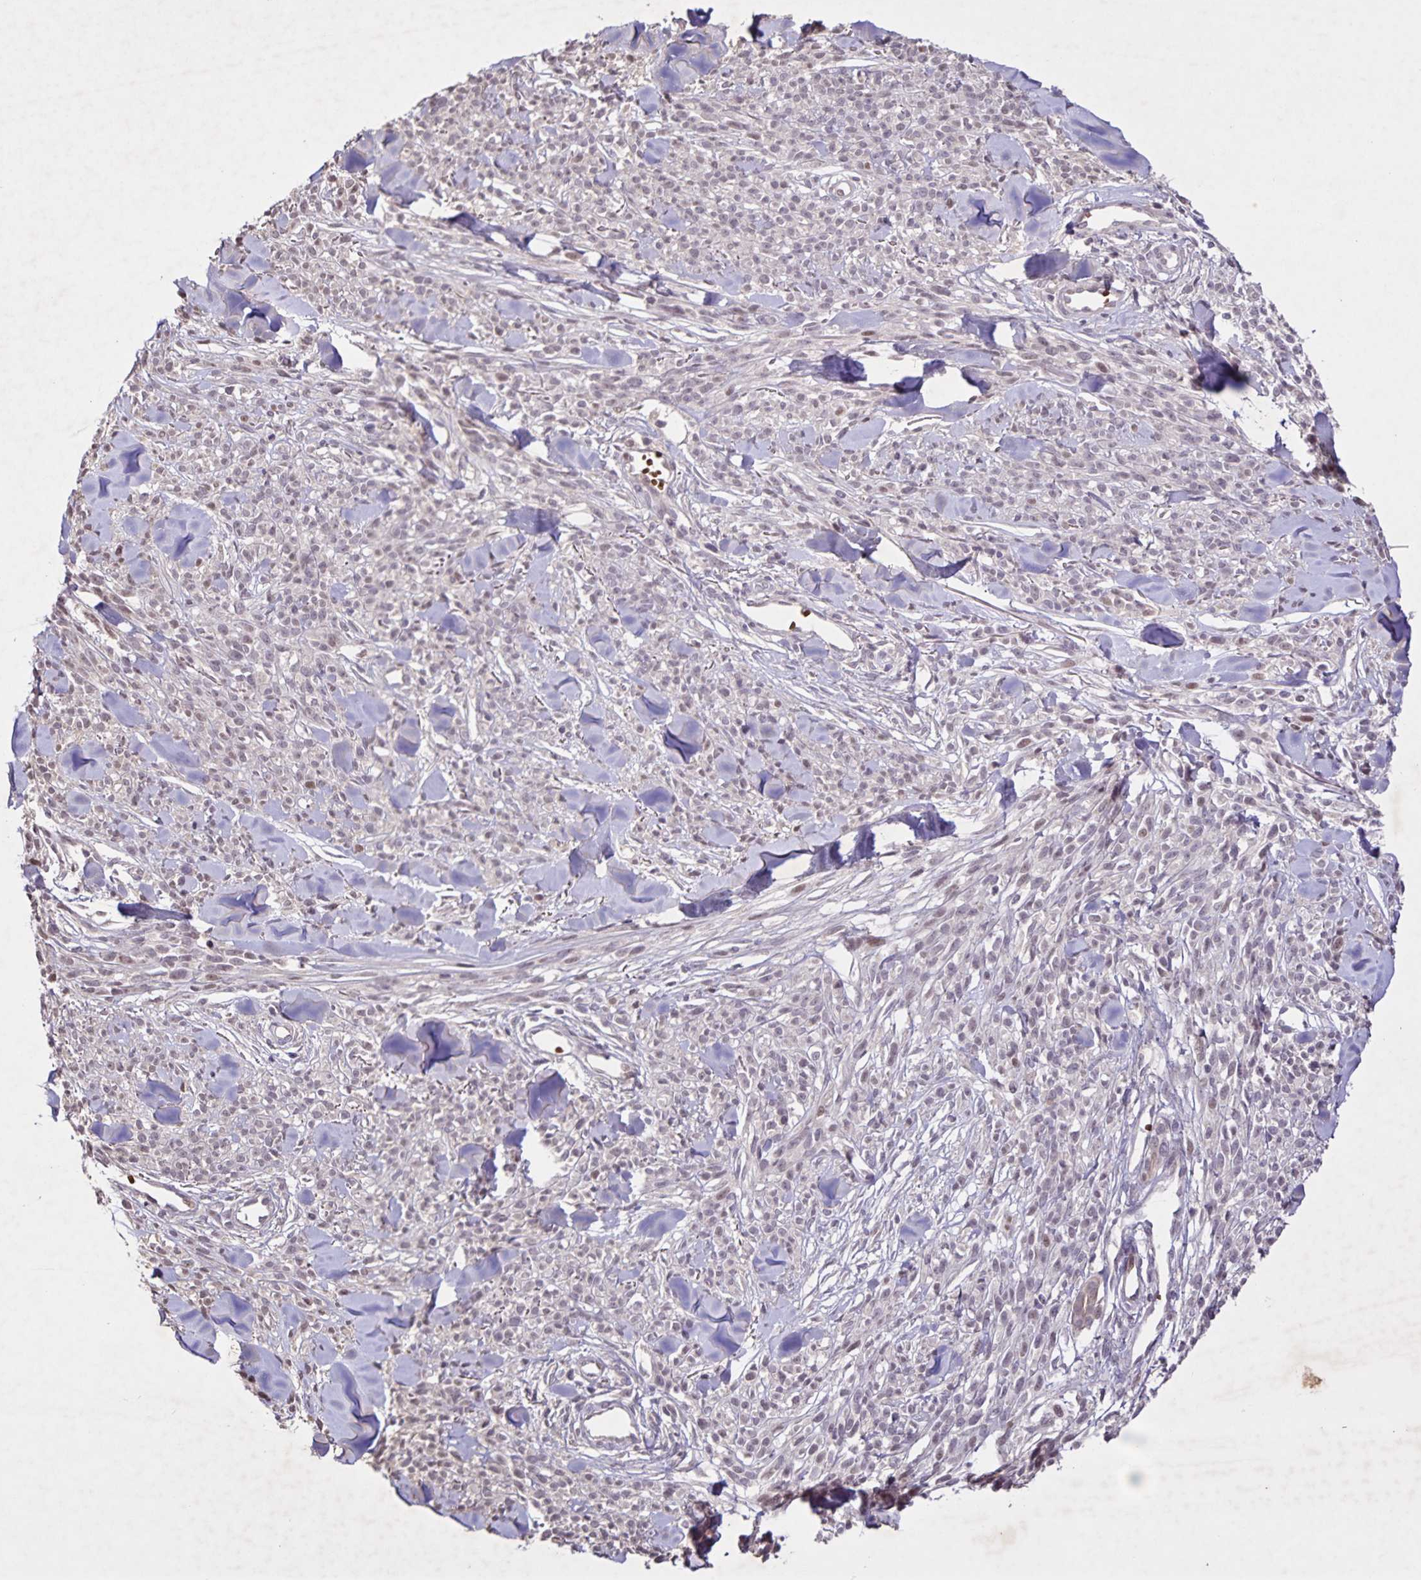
{"staining": {"intensity": "weak", "quantity": "<25%", "location": "nuclear"}, "tissue": "melanoma", "cell_type": "Tumor cells", "image_type": "cancer", "snomed": [{"axis": "morphology", "description": "Malignant melanoma, NOS"}, {"axis": "topography", "description": "Skin"}, {"axis": "topography", "description": "Skin of trunk"}], "caption": "Protein analysis of malignant melanoma shows no significant staining in tumor cells.", "gene": "GDF2", "patient": {"sex": "male", "age": 74}}